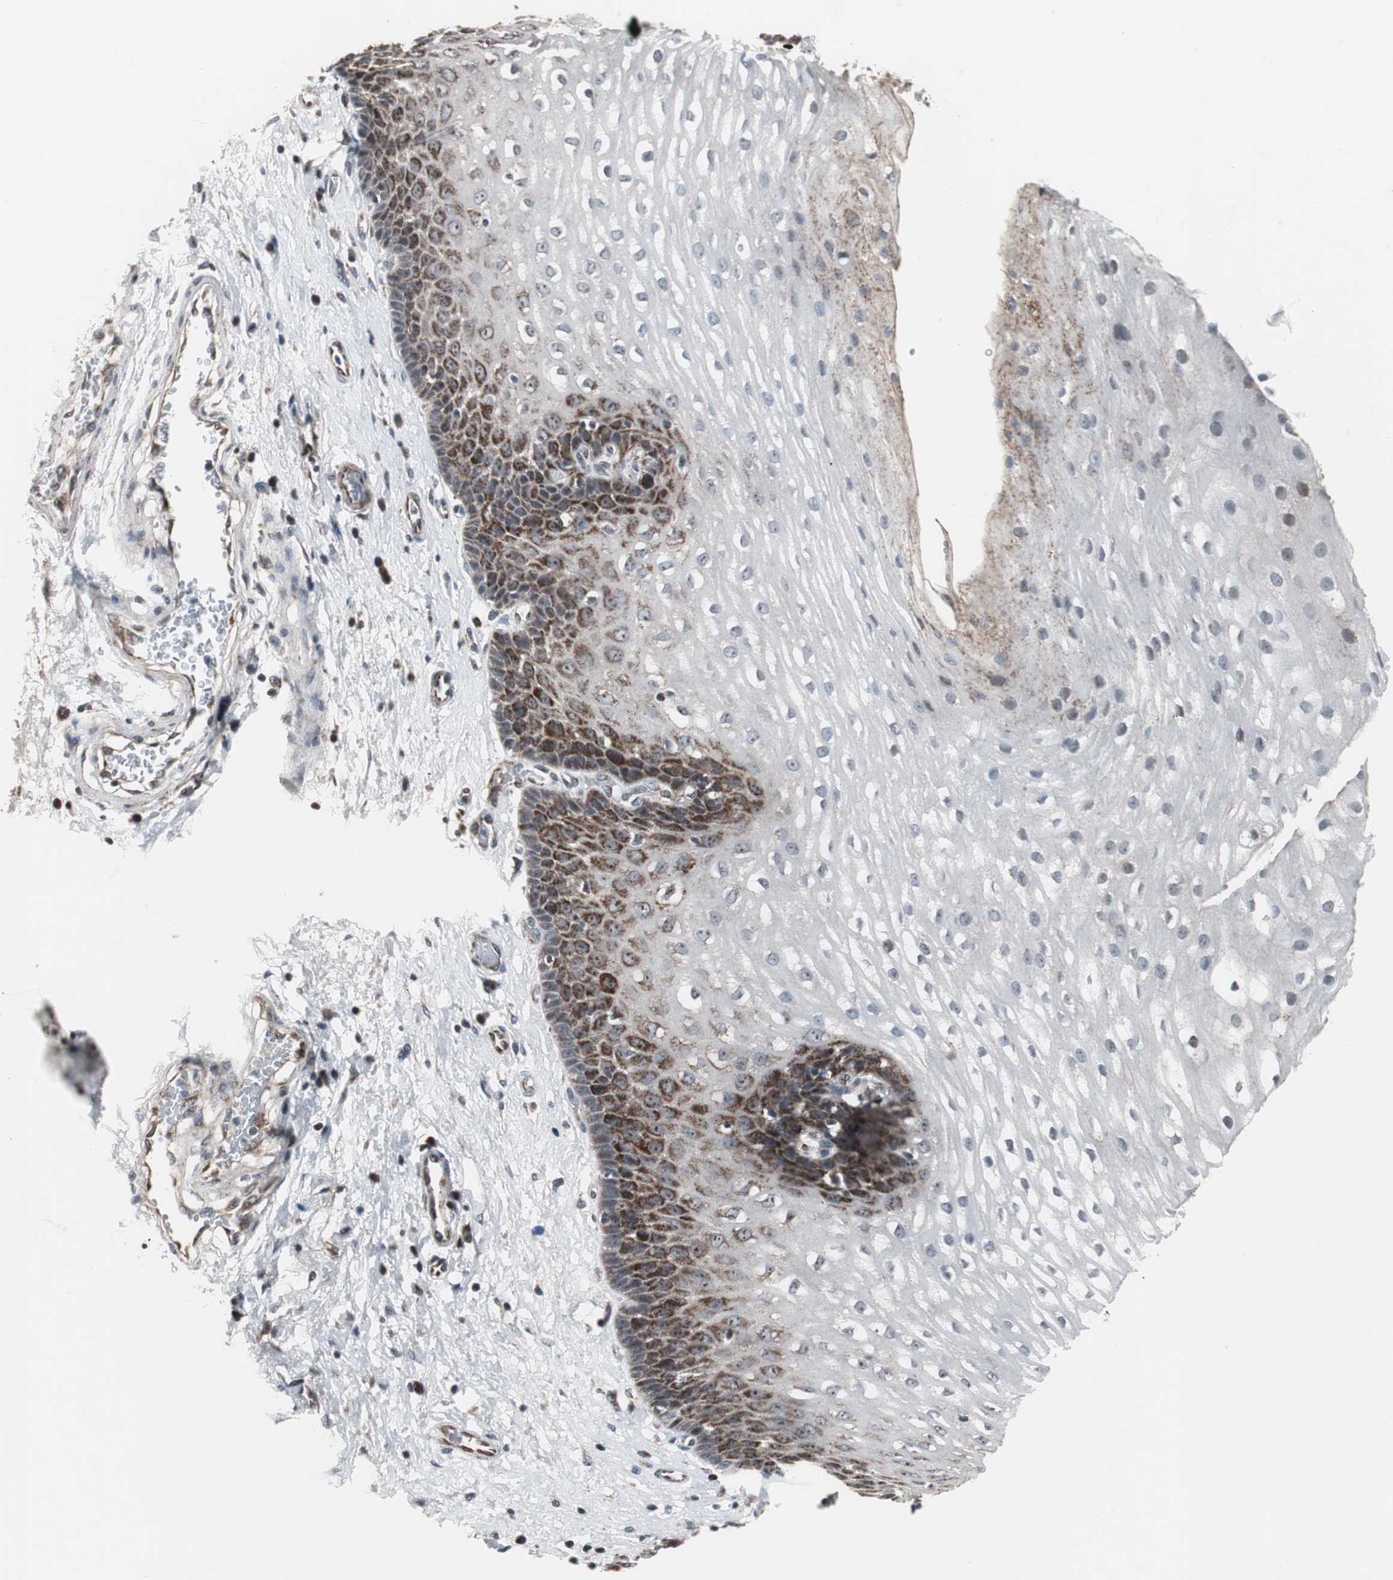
{"staining": {"intensity": "strong", "quantity": "25%-75%", "location": "cytoplasmic/membranous"}, "tissue": "esophagus", "cell_type": "Squamous epithelial cells", "image_type": "normal", "snomed": [{"axis": "morphology", "description": "Normal tissue, NOS"}, {"axis": "topography", "description": "Esophagus"}], "caption": "The histopathology image reveals immunohistochemical staining of normal esophagus. There is strong cytoplasmic/membranous expression is appreciated in about 25%-75% of squamous epithelial cells.", "gene": "MRPL40", "patient": {"sex": "male", "age": 48}}